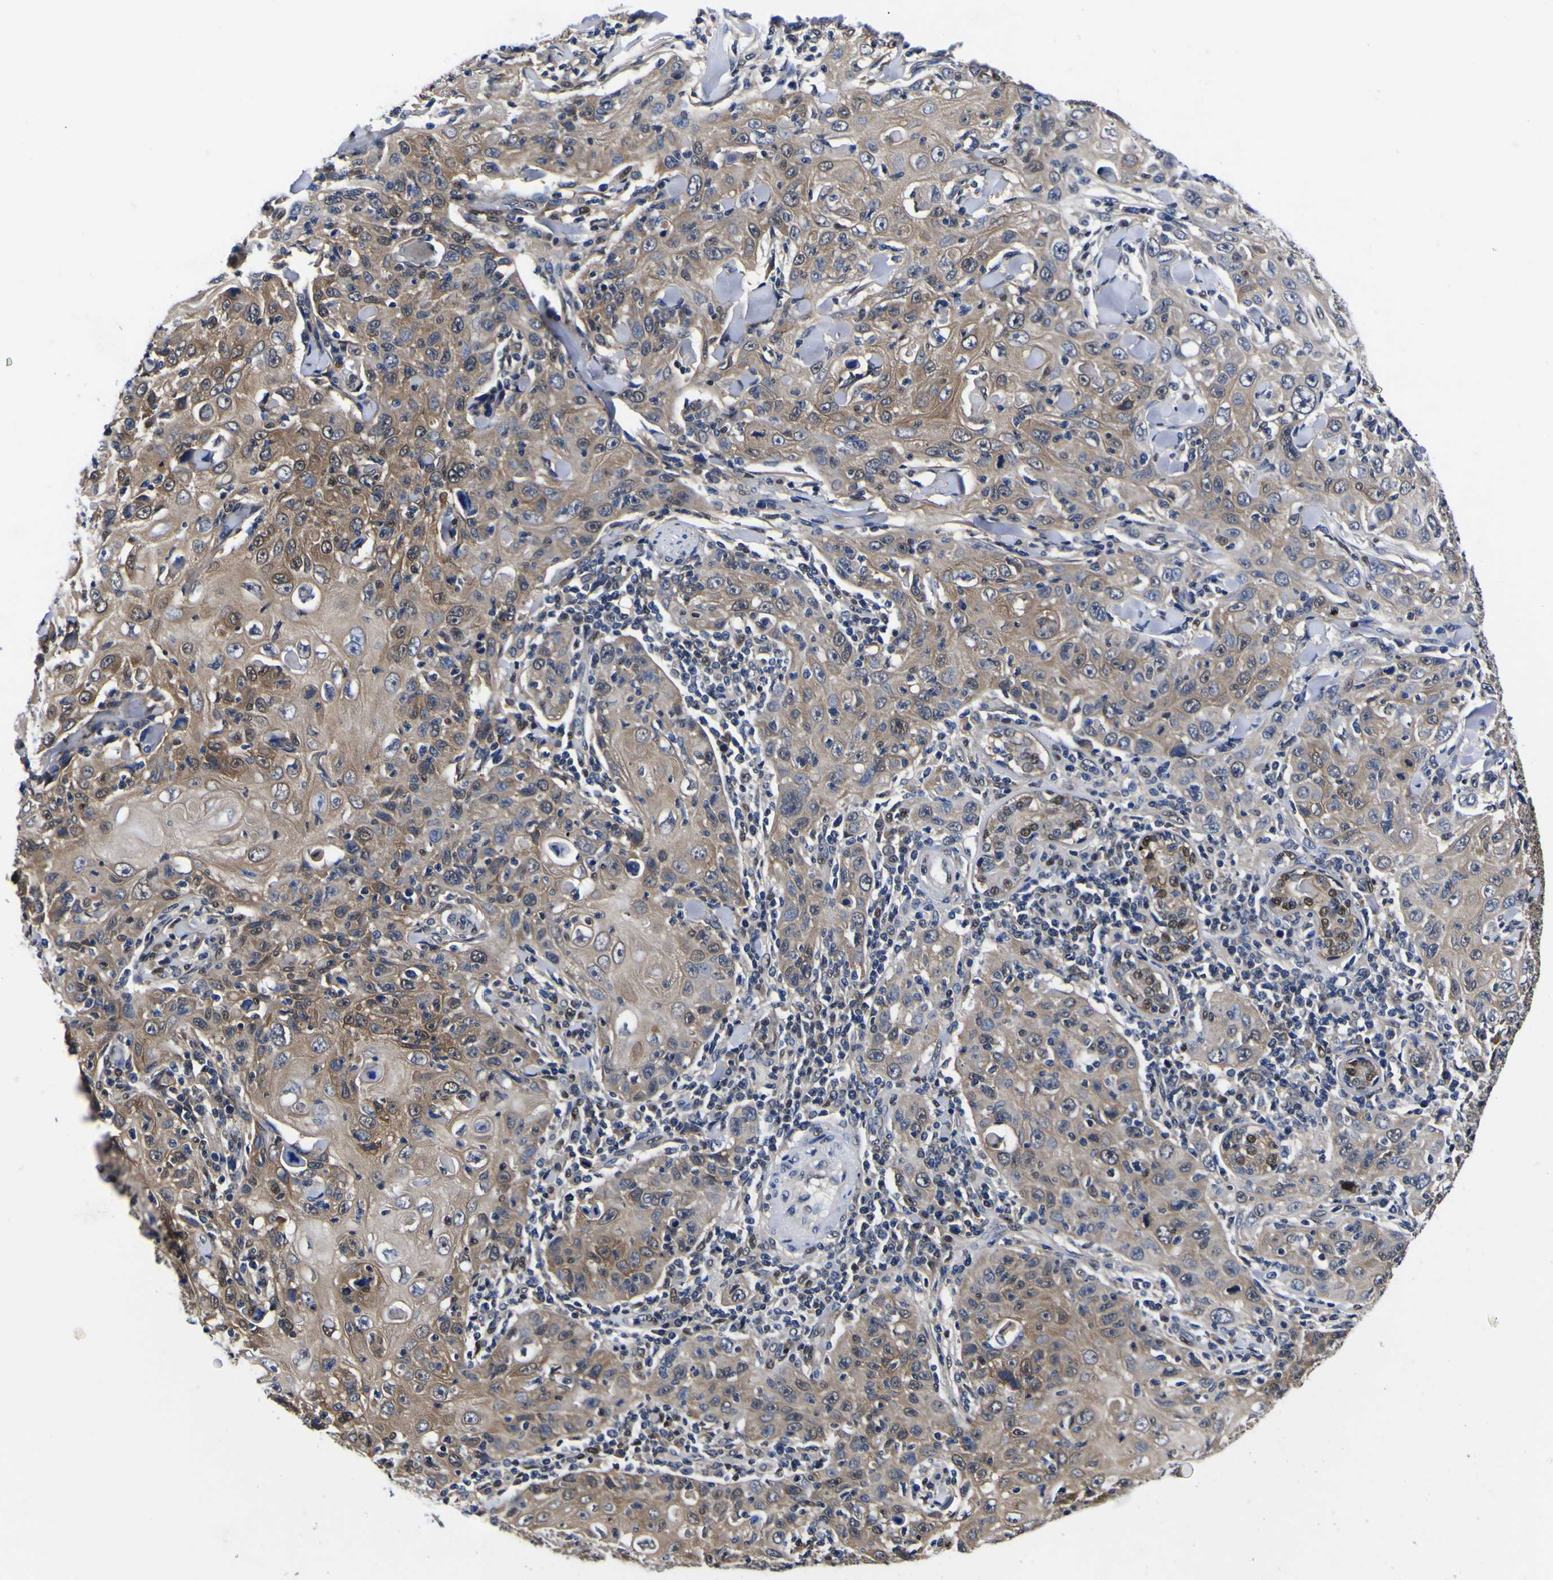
{"staining": {"intensity": "moderate", "quantity": "25%-75%", "location": "cytoplasmic/membranous,nuclear"}, "tissue": "skin cancer", "cell_type": "Tumor cells", "image_type": "cancer", "snomed": [{"axis": "morphology", "description": "Squamous cell carcinoma, NOS"}, {"axis": "topography", "description": "Skin"}], "caption": "The image demonstrates staining of skin squamous cell carcinoma, revealing moderate cytoplasmic/membranous and nuclear protein expression (brown color) within tumor cells.", "gene": "FAM110B", "patient": {"sex": "female", "age": 88}}